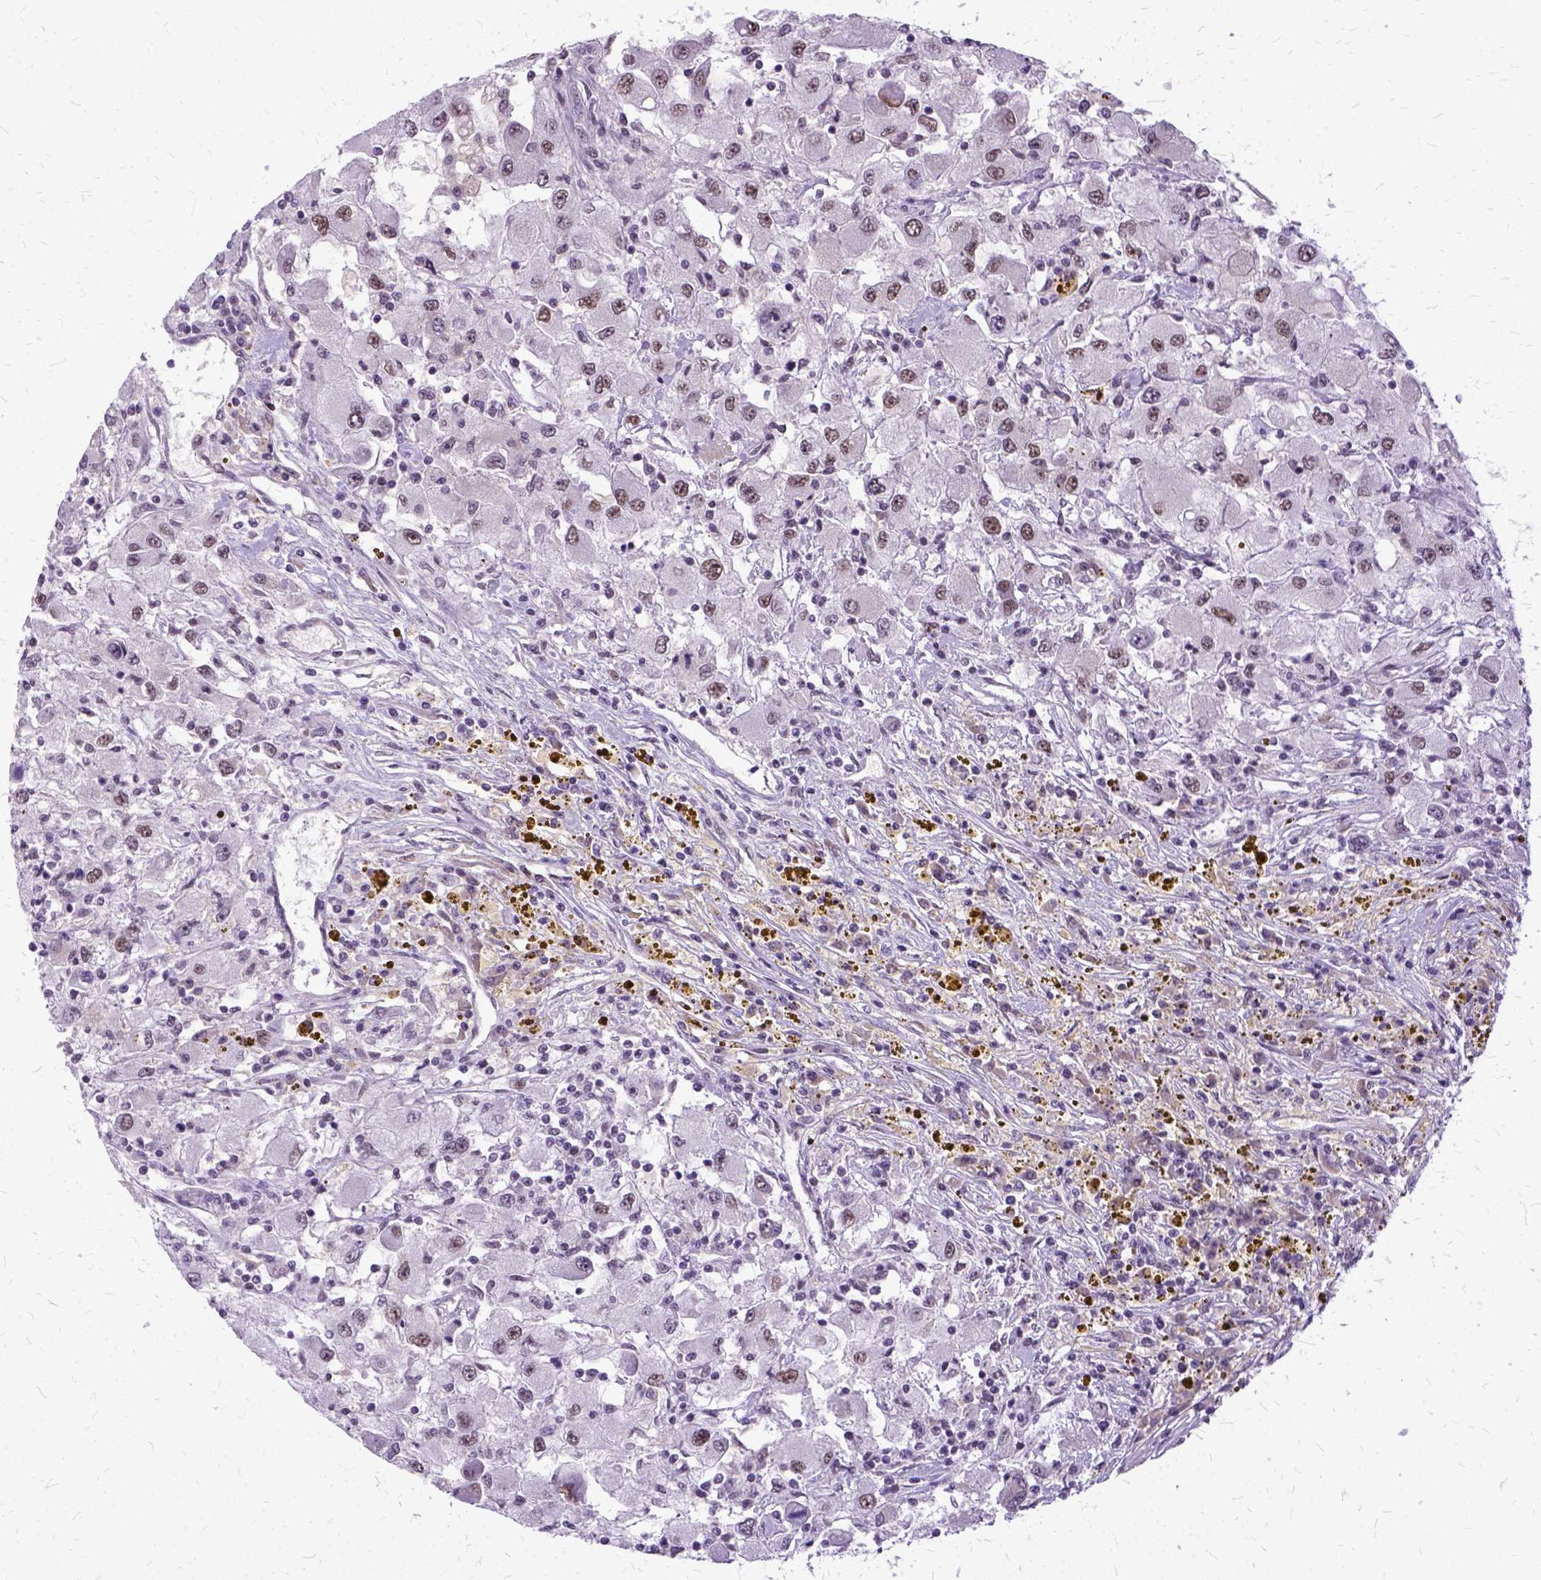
{"staining": {"intensity": "moderate", "quantity": "<25%", "location": "nuclear"}, "tissue": "renal cancer", "cell_type": "Tumor cells", "image_type": "cancer", "snomed": [{"axis": "morphology", "description": "Adenocarcinoma, NOS"}, {"axis": "topography", "description": "Kidney"}], "caption": "Protein analysis of adenocarcinoma (renal) tissue shows moderate nuclear staining in about <25% of tumor cells.", "gene": "SETD1A", "patient": {"sex": "female", "age": 67}}